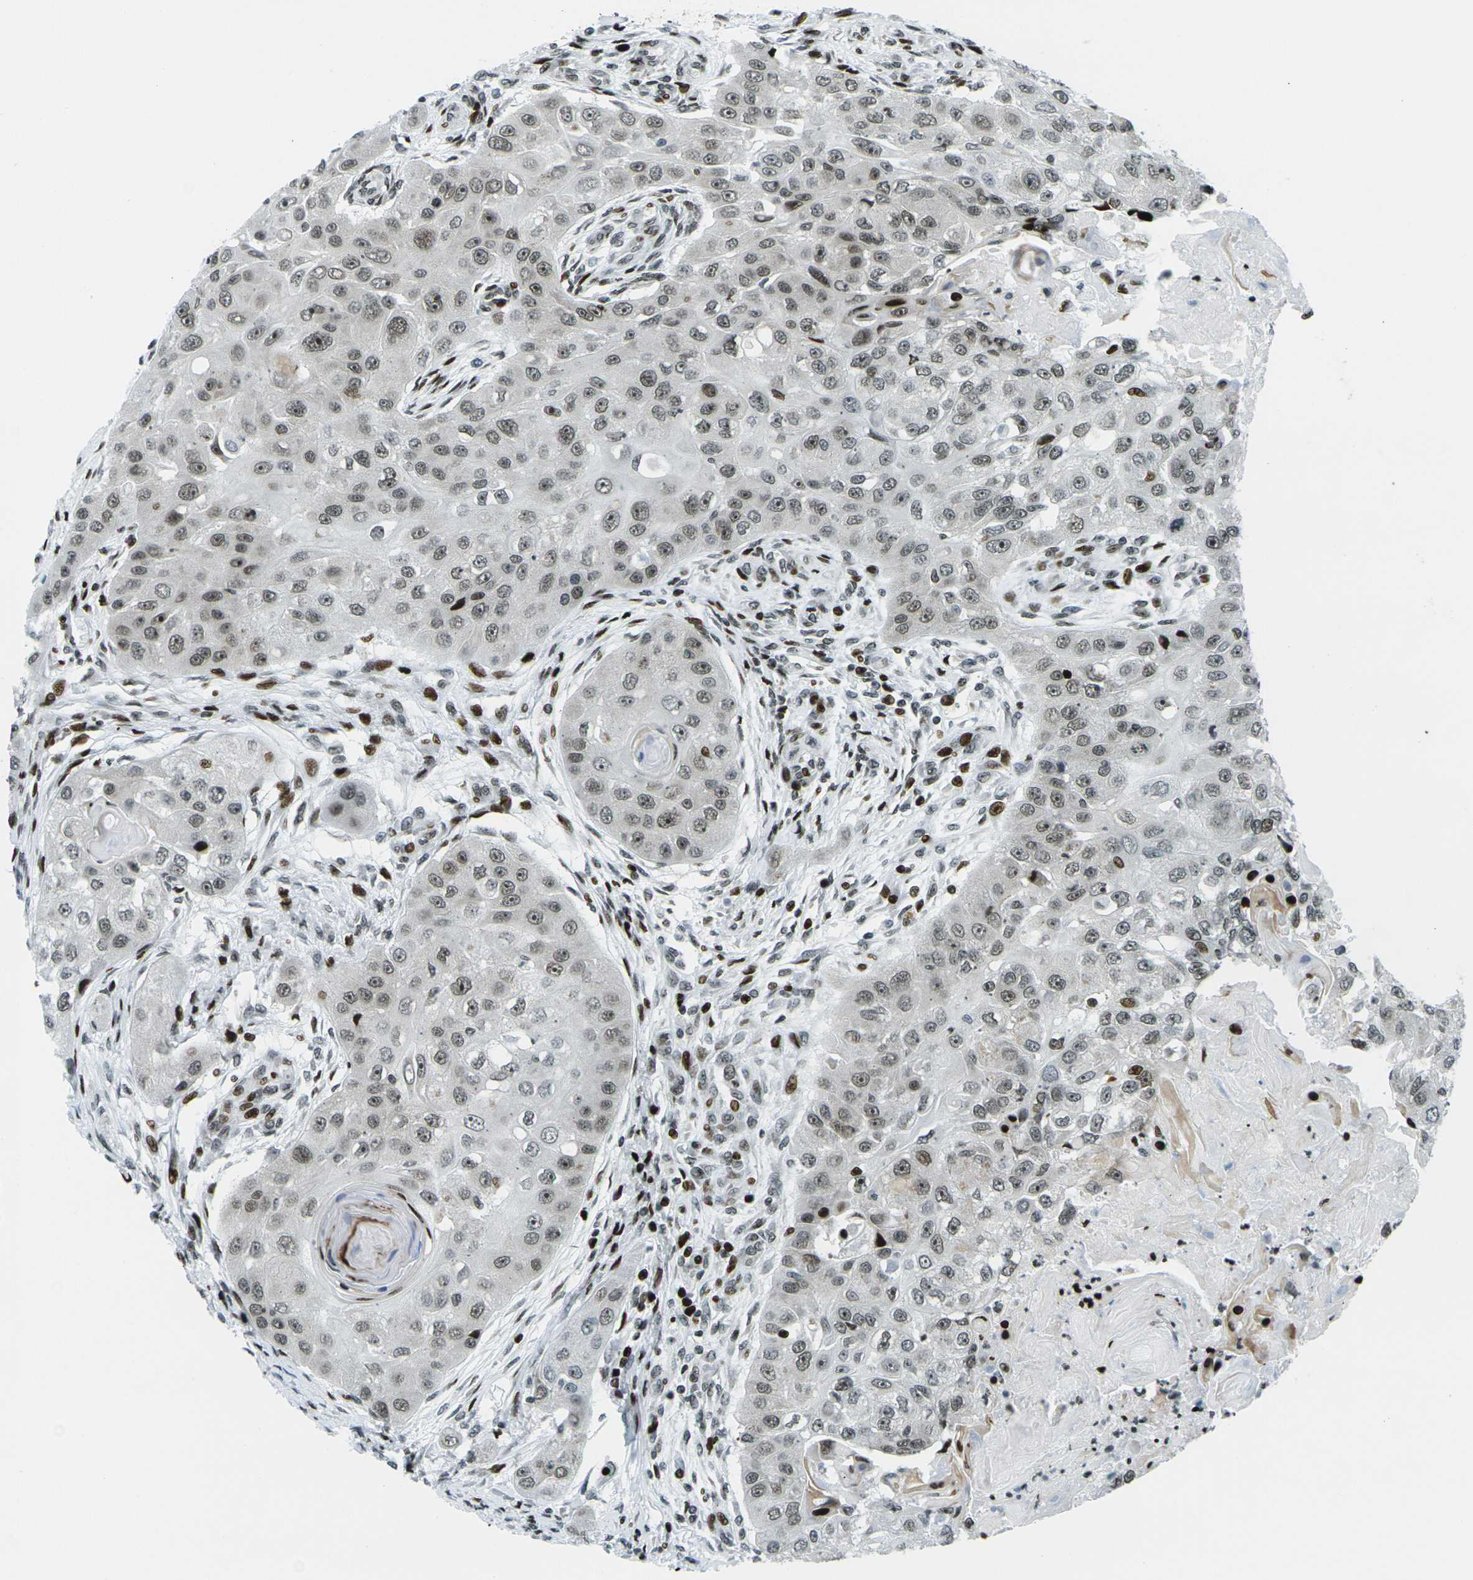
{"staining": {"intensity": "moderate", "quantity": ">75%", "location": "nuclear"}, "tissue": "head and neck cancer", "cell_type": "Tumor cells", "image_type": "cancer", "snomed": [{"axis": "morphology", "description": "Normal tissue, NOS"}, {"axis": "morphology", "description": "Squamous cell carcinoma, NOS"}, {"axis": "topography", "description": "Skeletal muscle"}, {"axis": "topography", "description": "Head-Neck"}], "caption": "Immunohistochemical staining of human squamous cell carcinoma (head and neck) reveals moderate nuclear protein positivity in approximately >75% of tumor cells.", "gene": "H3-3A", "patient": {"sex": "male", "age": 51}}